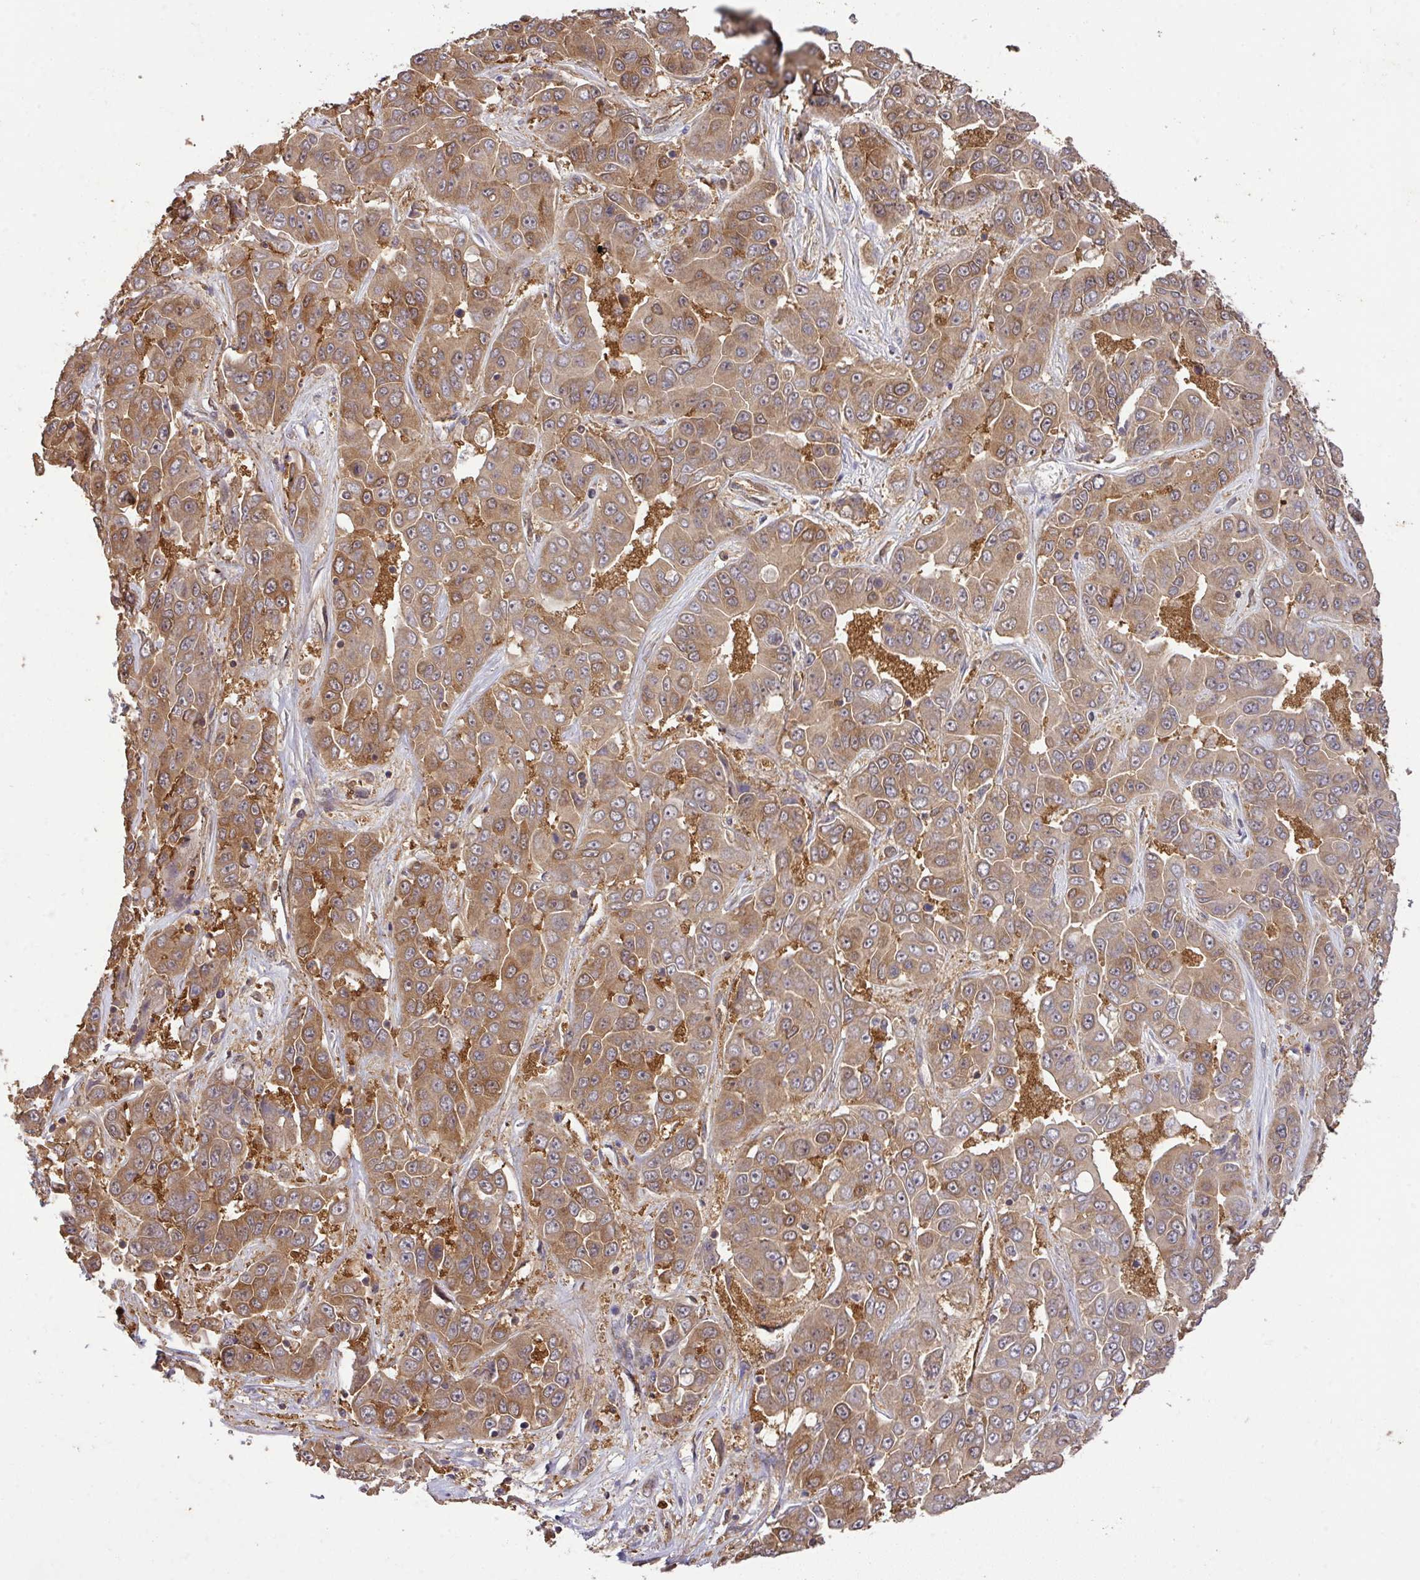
{"staining": {"intensity": "moderate", "quantity": ">75%", "location": "cytoplasmic/membranous"}, "tissue": "liver cancer", "cell_type": "Tumor cells", "image_type": "cancer", "snomed": [{"axis": "morphology", "description": "Cholangiocarcinoma"}, {"axis": "topography", "description": "Liver"}], "caption": "Approximately >75% of tumor cells in human cholangiocarcinoma (liver) exhibit moderate cytoplasmic/membranous protein positivity as visualized by brown immunohistochemical staining.", "gene": "GSPT1", "patient": {"sex": "female", "age": 52}}